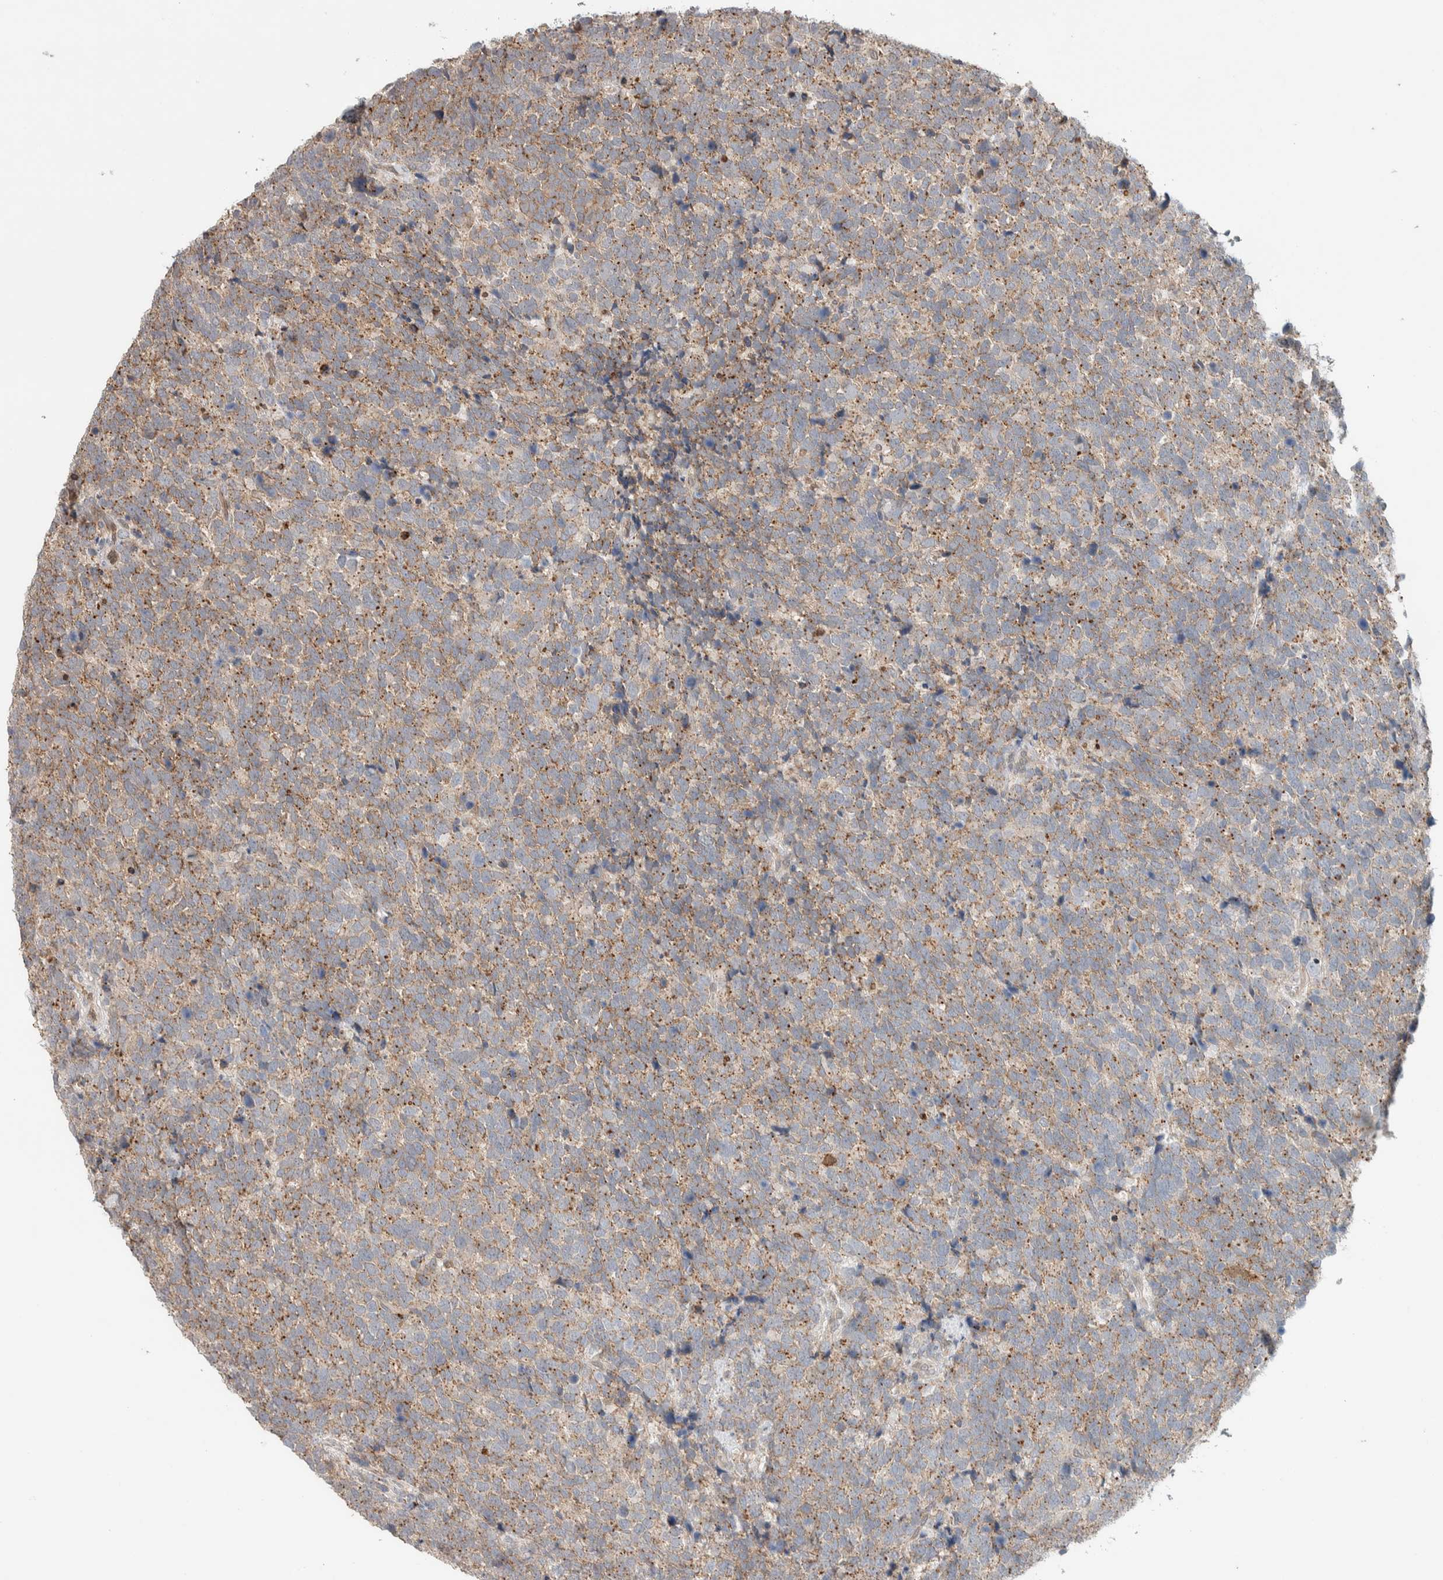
{"staining": {"intensity": "moderate", "quantity": ">75%", "location": "cytoplasmic/membranous"}, "tissue": "urothelial cancer", "cell_type": "Tumor cells", "image_type": "cancer", "snomed": [{"axis": "morphology", "description": "Urothelial carcinoma, High grade"}, {"axis": "topography", "description": "Urinary bladder"}], "caption": "IHC image of human high-grade urothelial carcinoma stained for a protein (brown), which reveals medium levels of moderate cytoplasmic/membranous staining in about >75% of tumor cells.", "gene": "DEPTOR", "patient": {"sex": "female", "age": 82}}